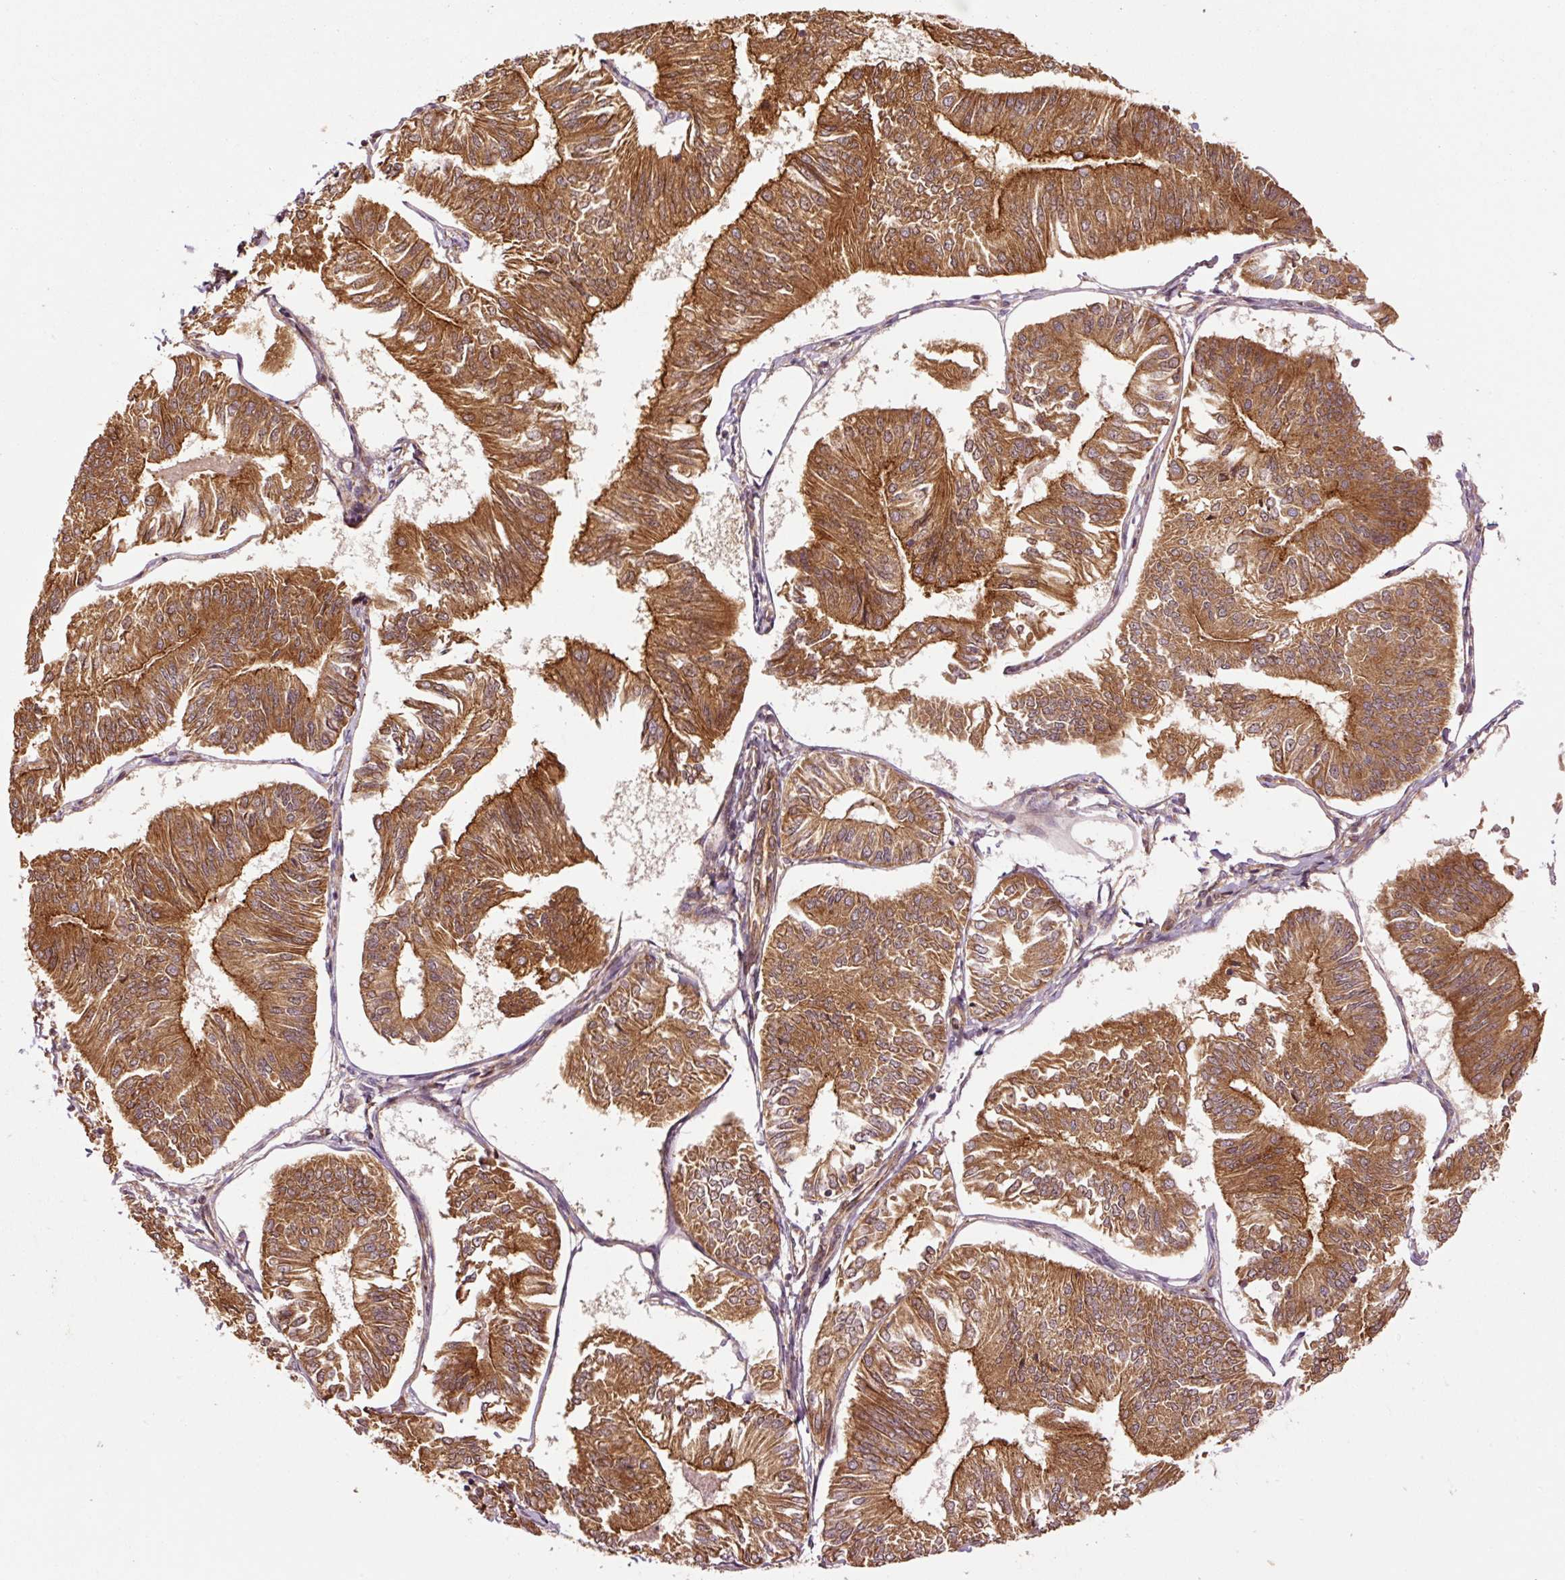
{"staining": {"intensity": "strong", "quantity": ">75%", "location": "cytoplasmic/membranous"}, "tissue": "endometrial cancer", "cell_type": "Tumor cells", "image_type": "cancer", "snomed": [{"axis": "morphology", "description": "Adenocarcinoma, NOS"}, {"axis": "topography", "description": "Endometrium"}], "caption": "Human endometrial adenocarcinoma stained with a protein marker reveals strong staining in tumor cells.", "gene": "OXER1", "patient": {"sex": "female", "age": 58}}